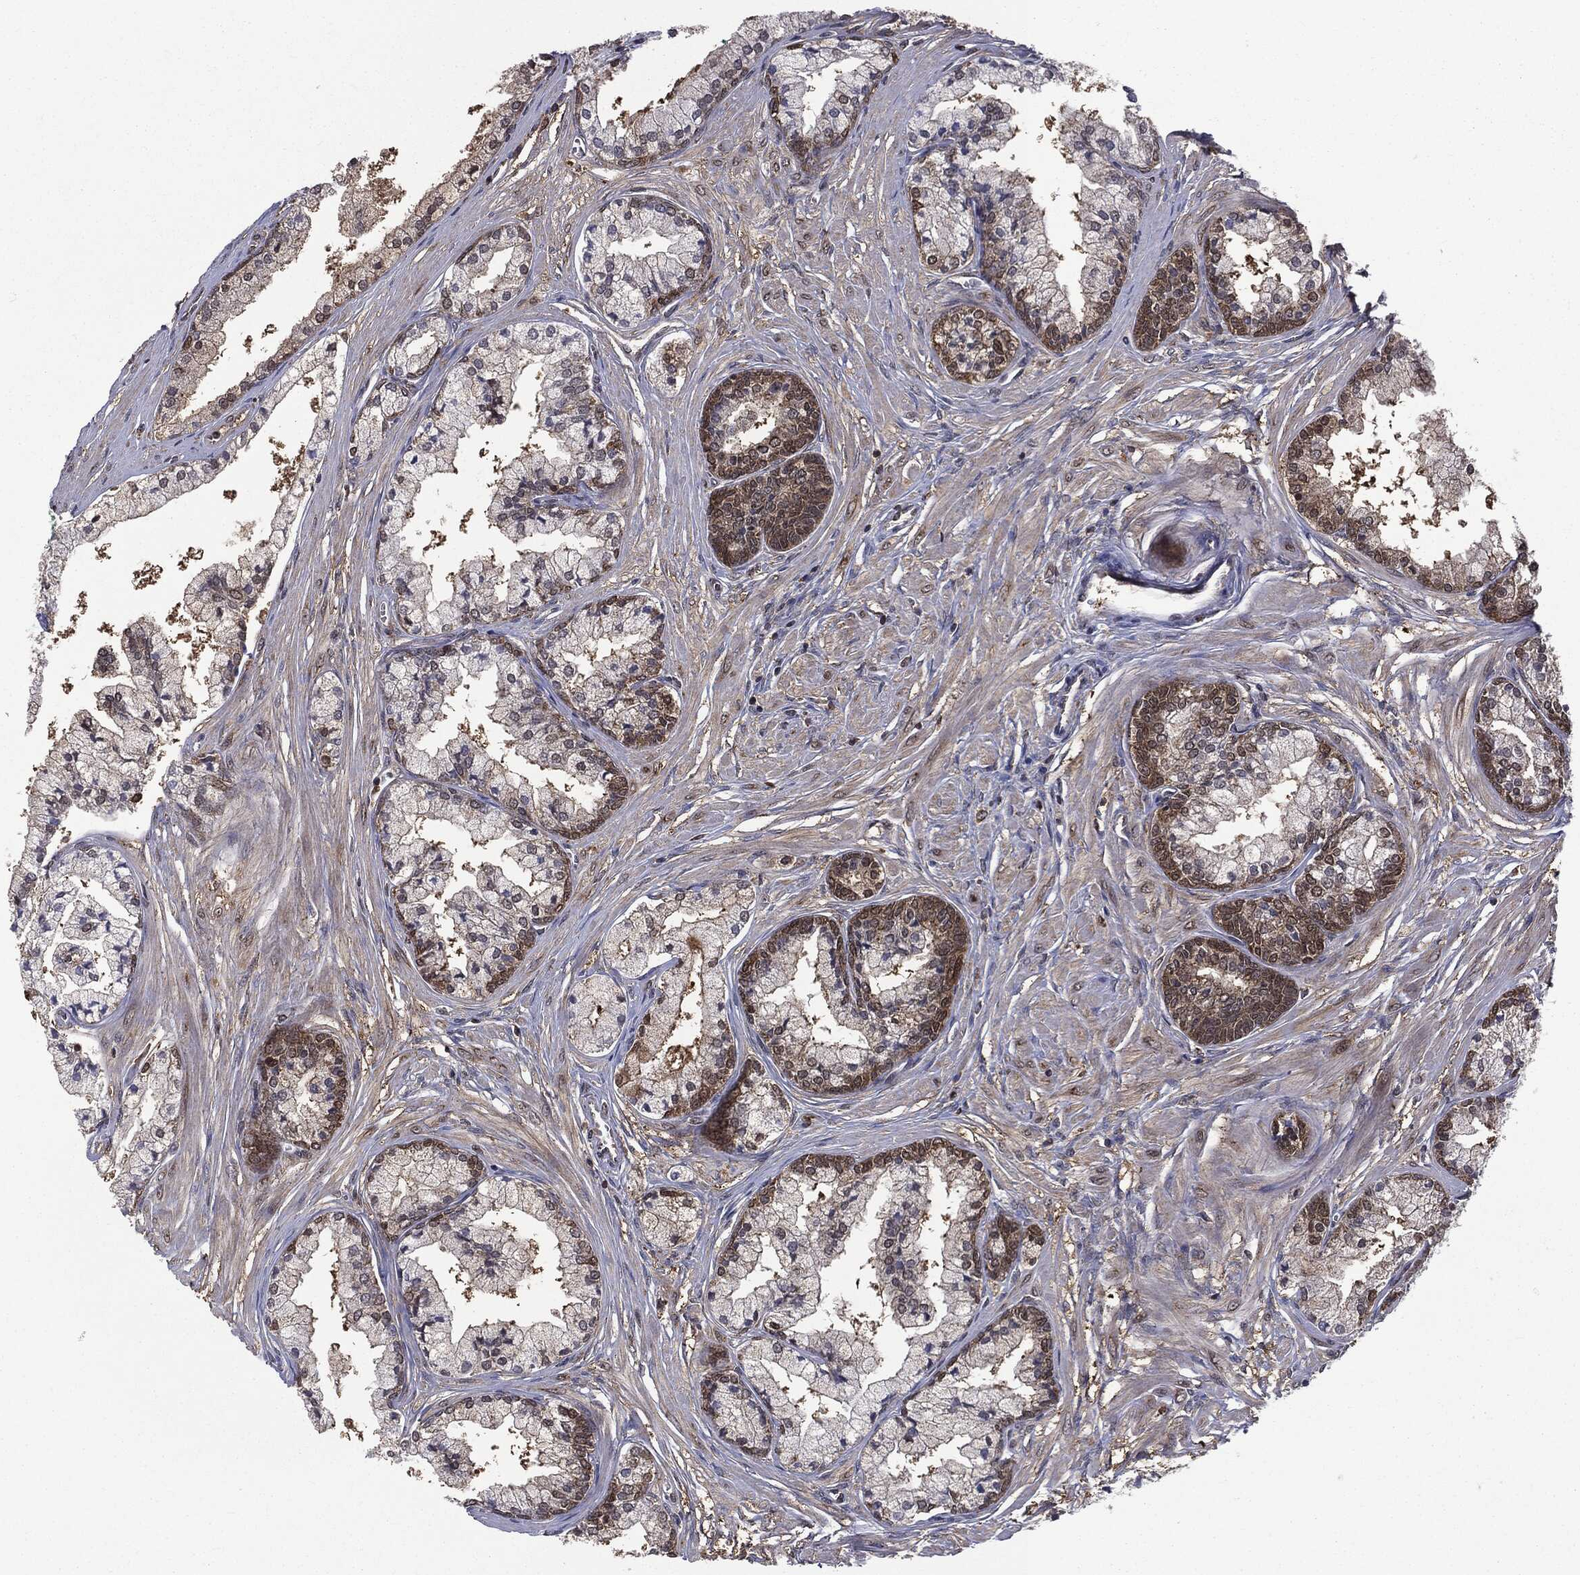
{"staining": {"intensity": "moderate", "quantity": "25%-75%", "location": "cytoplasmic/membranous"}, "tissue": "prostate cancer", "cell_type": "Tumor cells", "image_type": "cancer", "snomed": [{"axis": "morphology", "description": "Adenocarcinoma, High grade"}, {"axis": "topography", "description": "Prostate"}], "caption": "Tumor cells exhibit medium levels of moderate cytoplasmic/membranous expression in about 25%-75% of cells in human prostate cancer (high-grade adenocarcinoma).", "gene": "GPI", "patient": {"sex": "male", "age": 66}}